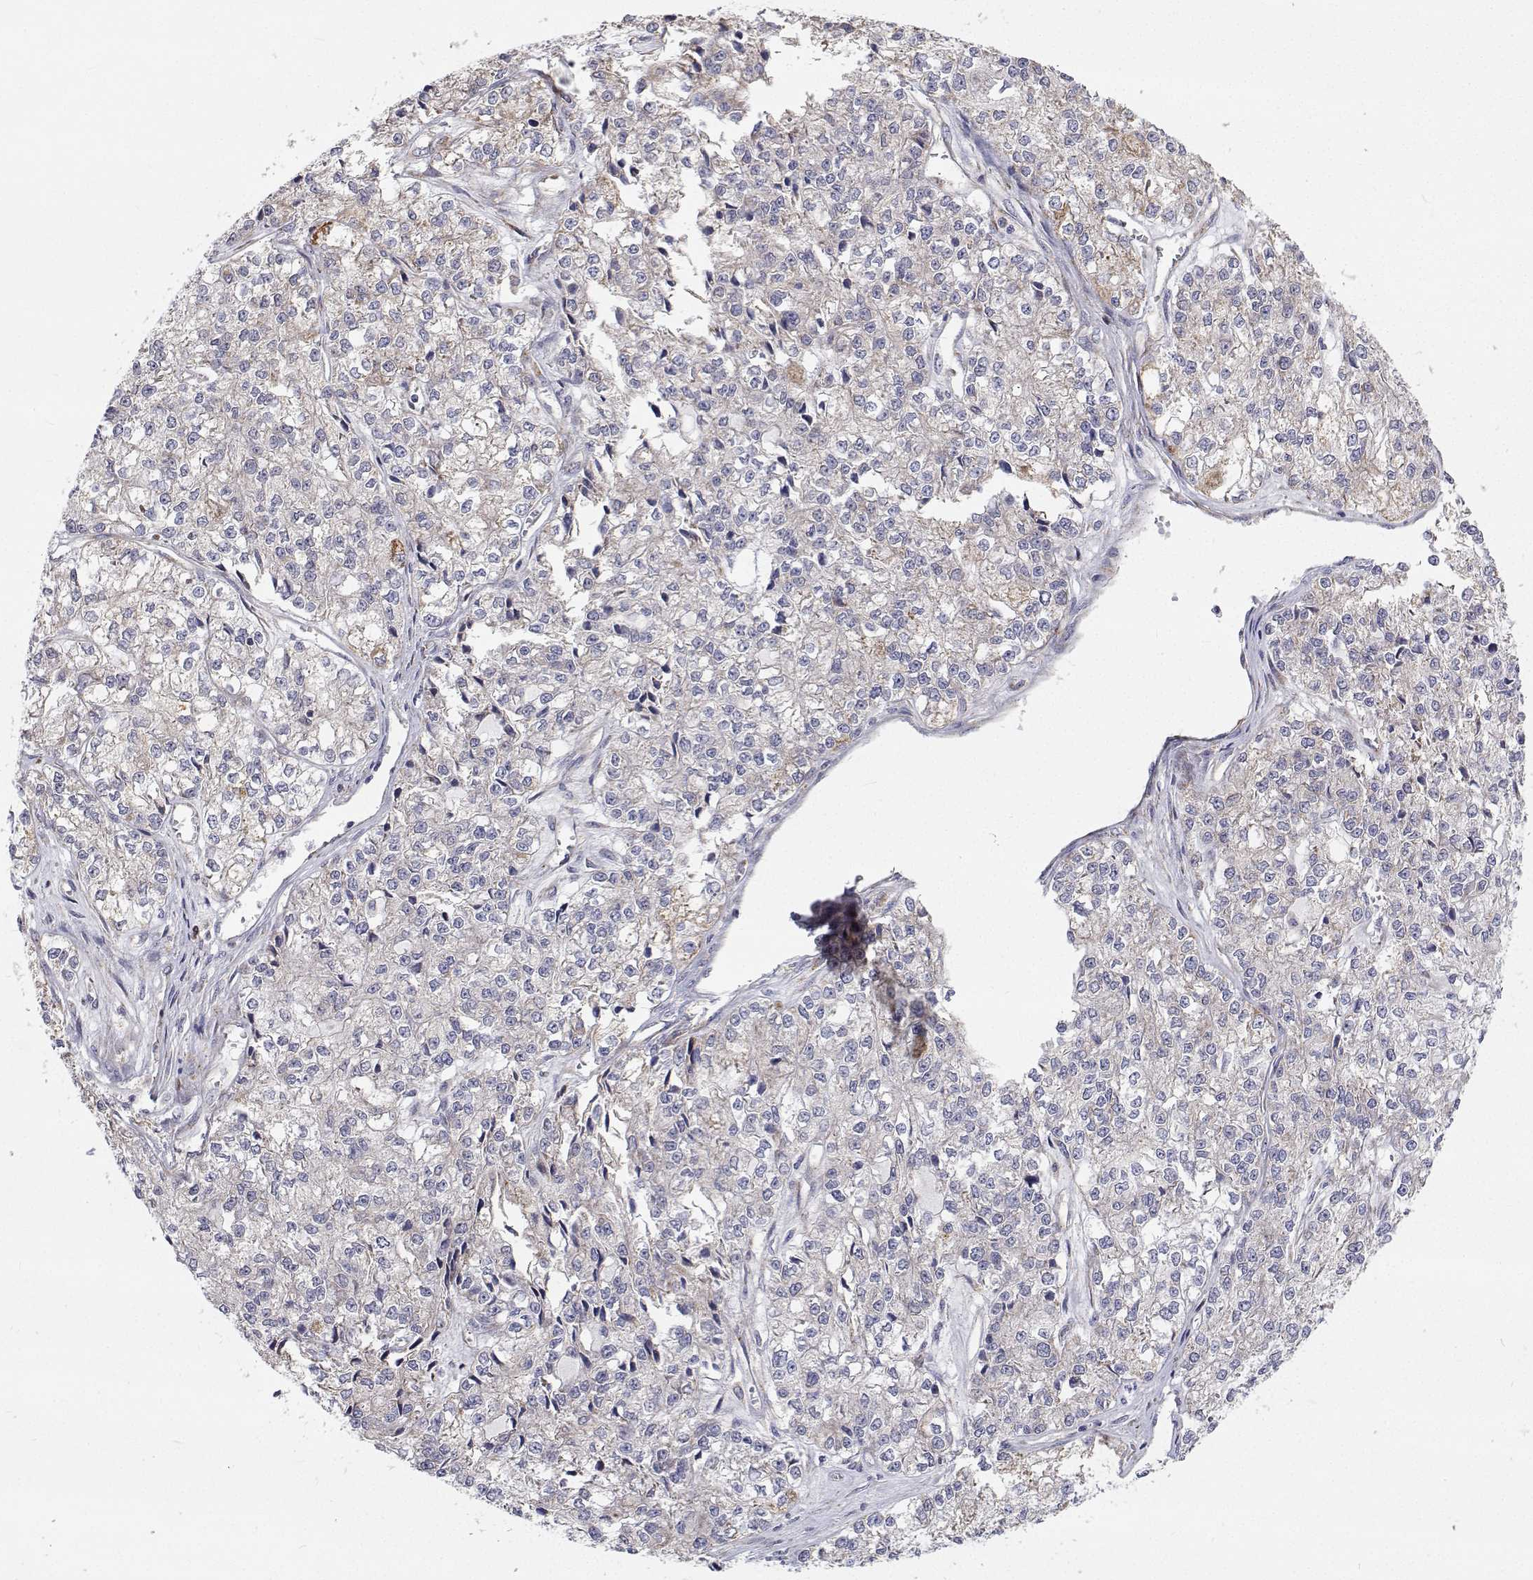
{"staining": {"intensity": "weak", "quantity": "25%-75%", "location": "cytoplasmic/membranous"}, "tissue": "ovarian cancer", "cell_type": "Tumor cells", "image_type": "cancer", "snomed": [{"axis": "morphology", "description": "Carcinoma, endometroid"}, {"axis": "topography", "description": "Ovary"}], "caption": "Protein expression analysis of ovarian cancer demonstrates weak cytoplasmic/membranous expression in about 25%-75% of tumor cells. Nuclei are stained in blue.", "gene": "SPICE1", "patient": {"sex": "female", "age": 64}}